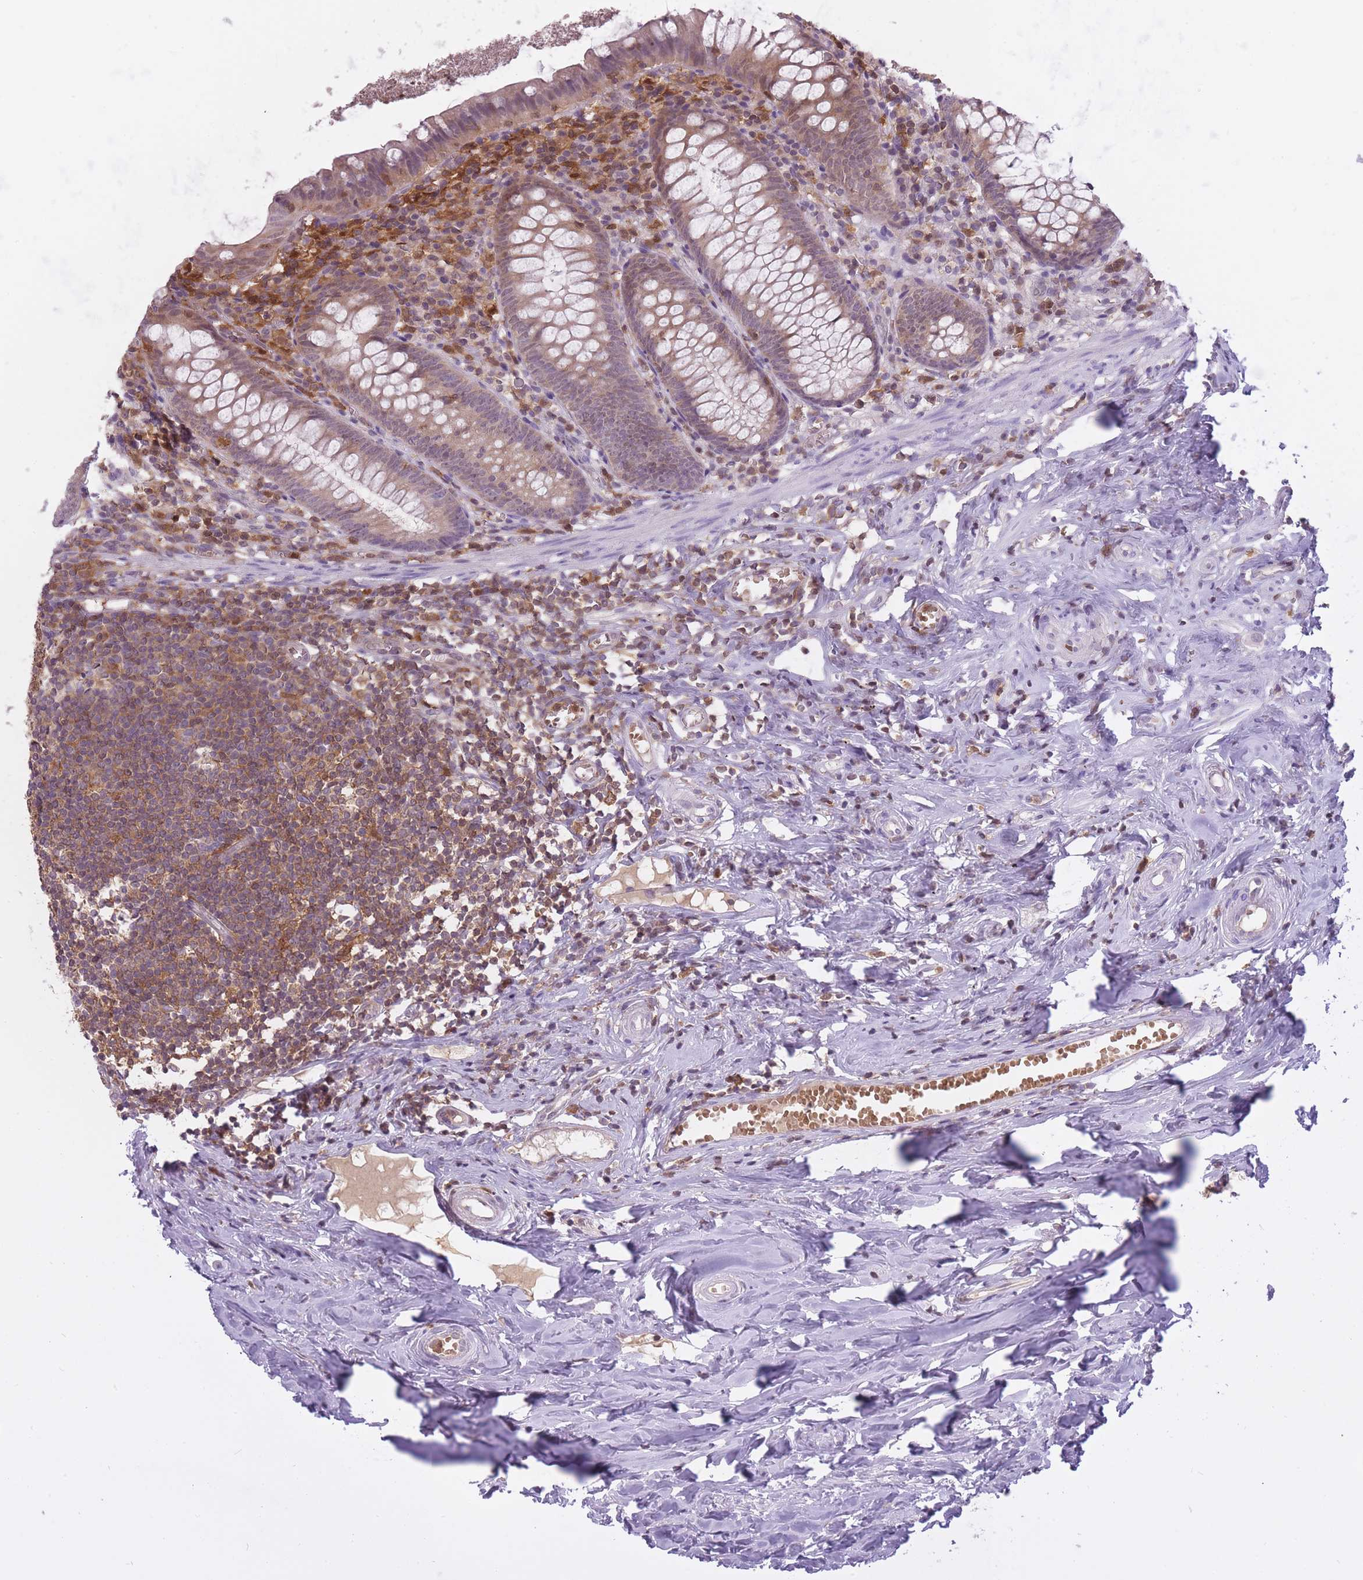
{"staining": {"intensity": "moderate", "quantity": "25%-75%", "location": "cytoplasmic/membranous"}, "tissue": "appendix", "cell_type": "Glandular cells", "image_type": "normal", "snomed": [{"axis": "morphology", "description": "Normal tissue, NOS"}, {"axis": "topography", "description": "Appendix"}], "caption": "High-power microscopy captured an immunohistochemistry (IHC) micrograph of normal appendix, revealing moderate cytoplasmic/membranous positivity in approximately 25%-75% of glandular cells. The staining was performed using DAB (3,3'-diaminobenzidine) to visualize the protein expression in brown, while the nuclei were stained in blue with hematoxylin (Magnification: 20x).", "gene": "CXorf38", "patient": {"sex": "female", "age": 51}}